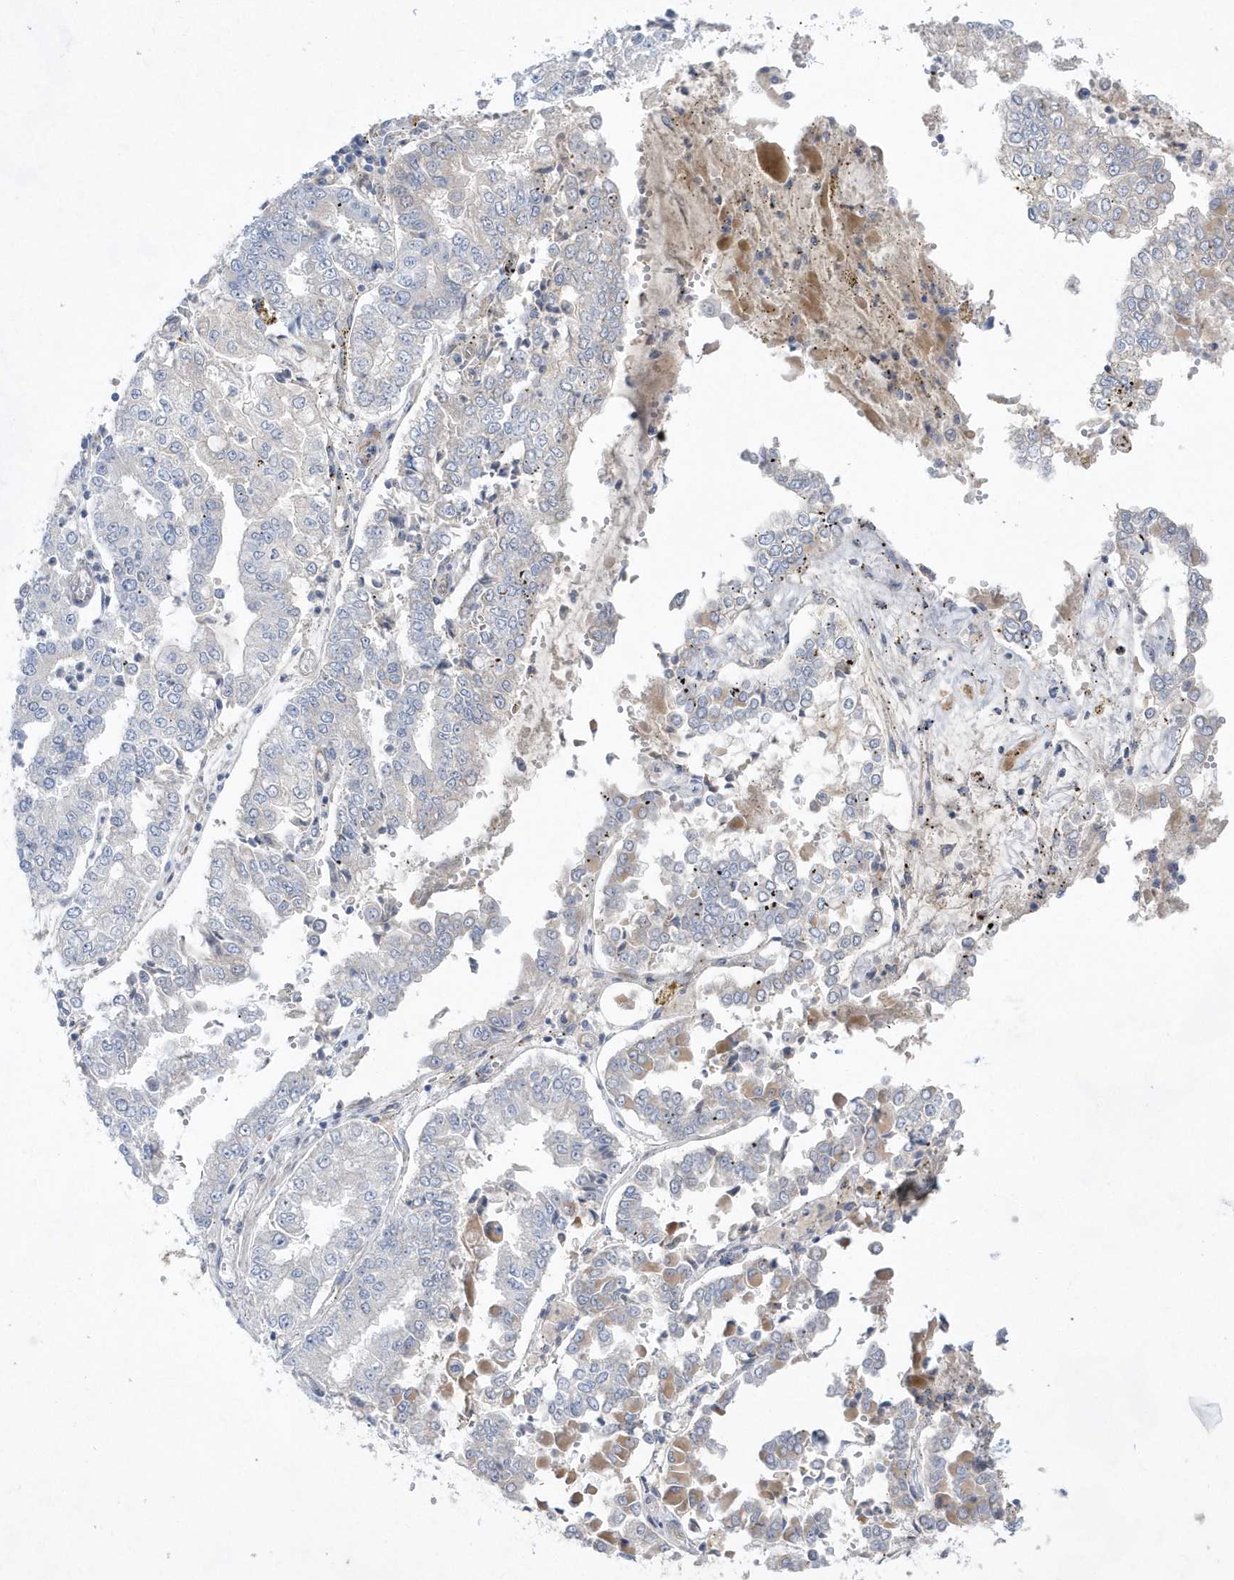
{"staining": {"intensity": "negative", "quantity": "none", "location": "none"}, "tissue": "stomach cancer", "cell_type": "Tumor cells", "image_type": "cancer", "snomed": [{"axis": "morphology", "description": "Adenocarcinoma, NOS"}, {"axis": "topography", "description": "Stomach"}], "caption": "IHC of human stomach adenocarcinoma exhibits no staining in tumor cells.", "gene": "TMEM132B", "patient": {"sex": "male", "age": 76}}